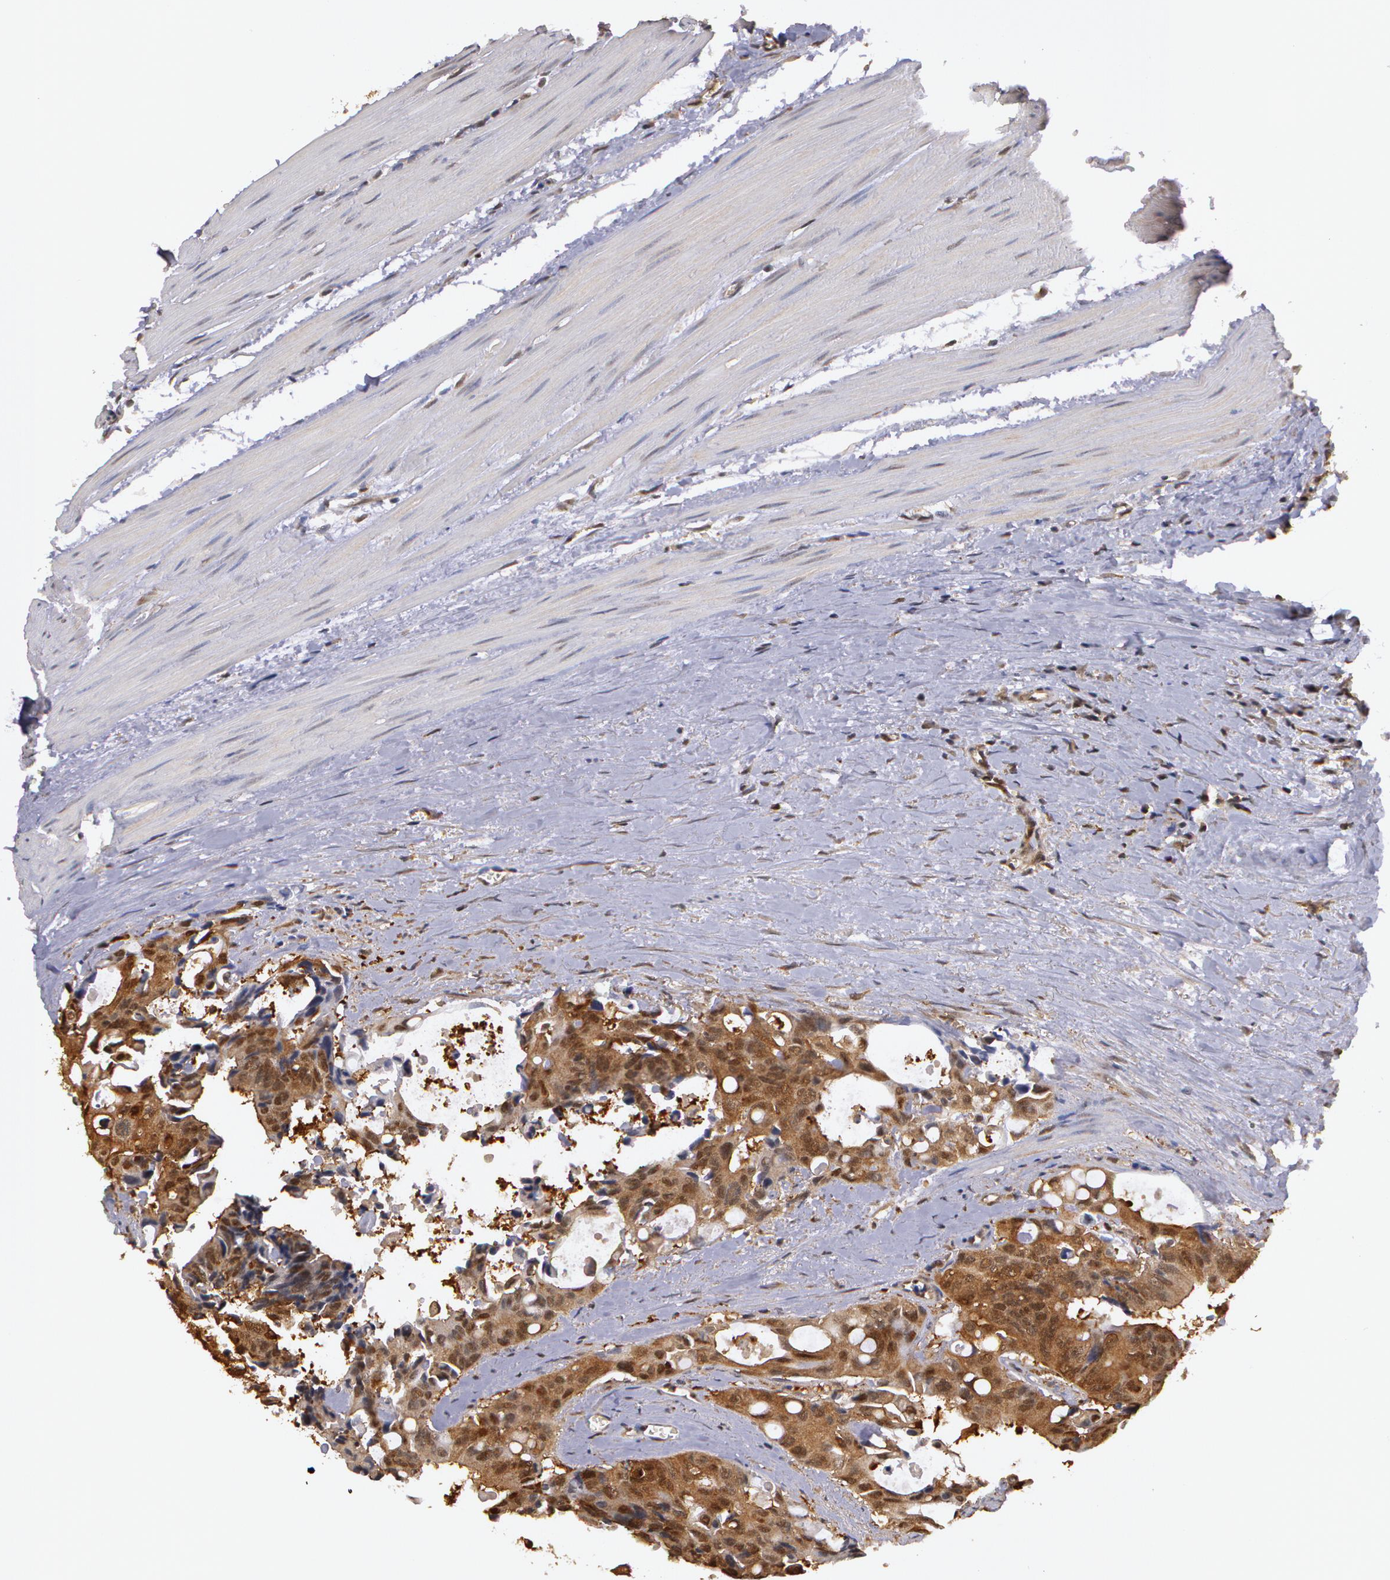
{"staining": {"intensity": "moderate", "quantity": ">75%", "location": "cytoplasmic/membranous"}, "tissue": "colorectal cancer", "cell_type": "Tumor cells", "image_type": "cancer", "snomed": [{"axis": "morphology", "description": "Adenocarcinoma, NOS"}, {"axis": "topography", "description": "Rectum"}], "caption": "Protein analysis of colorectal cancer tissue demonstrates moderate cytoplasmic/membranous positivity in about >75% of tumor cells. (DAB = brown stain, brightfield microscopy at high magnification).", "gene": "AHSA1", "patient": {"sex": "male", "age": 76}}